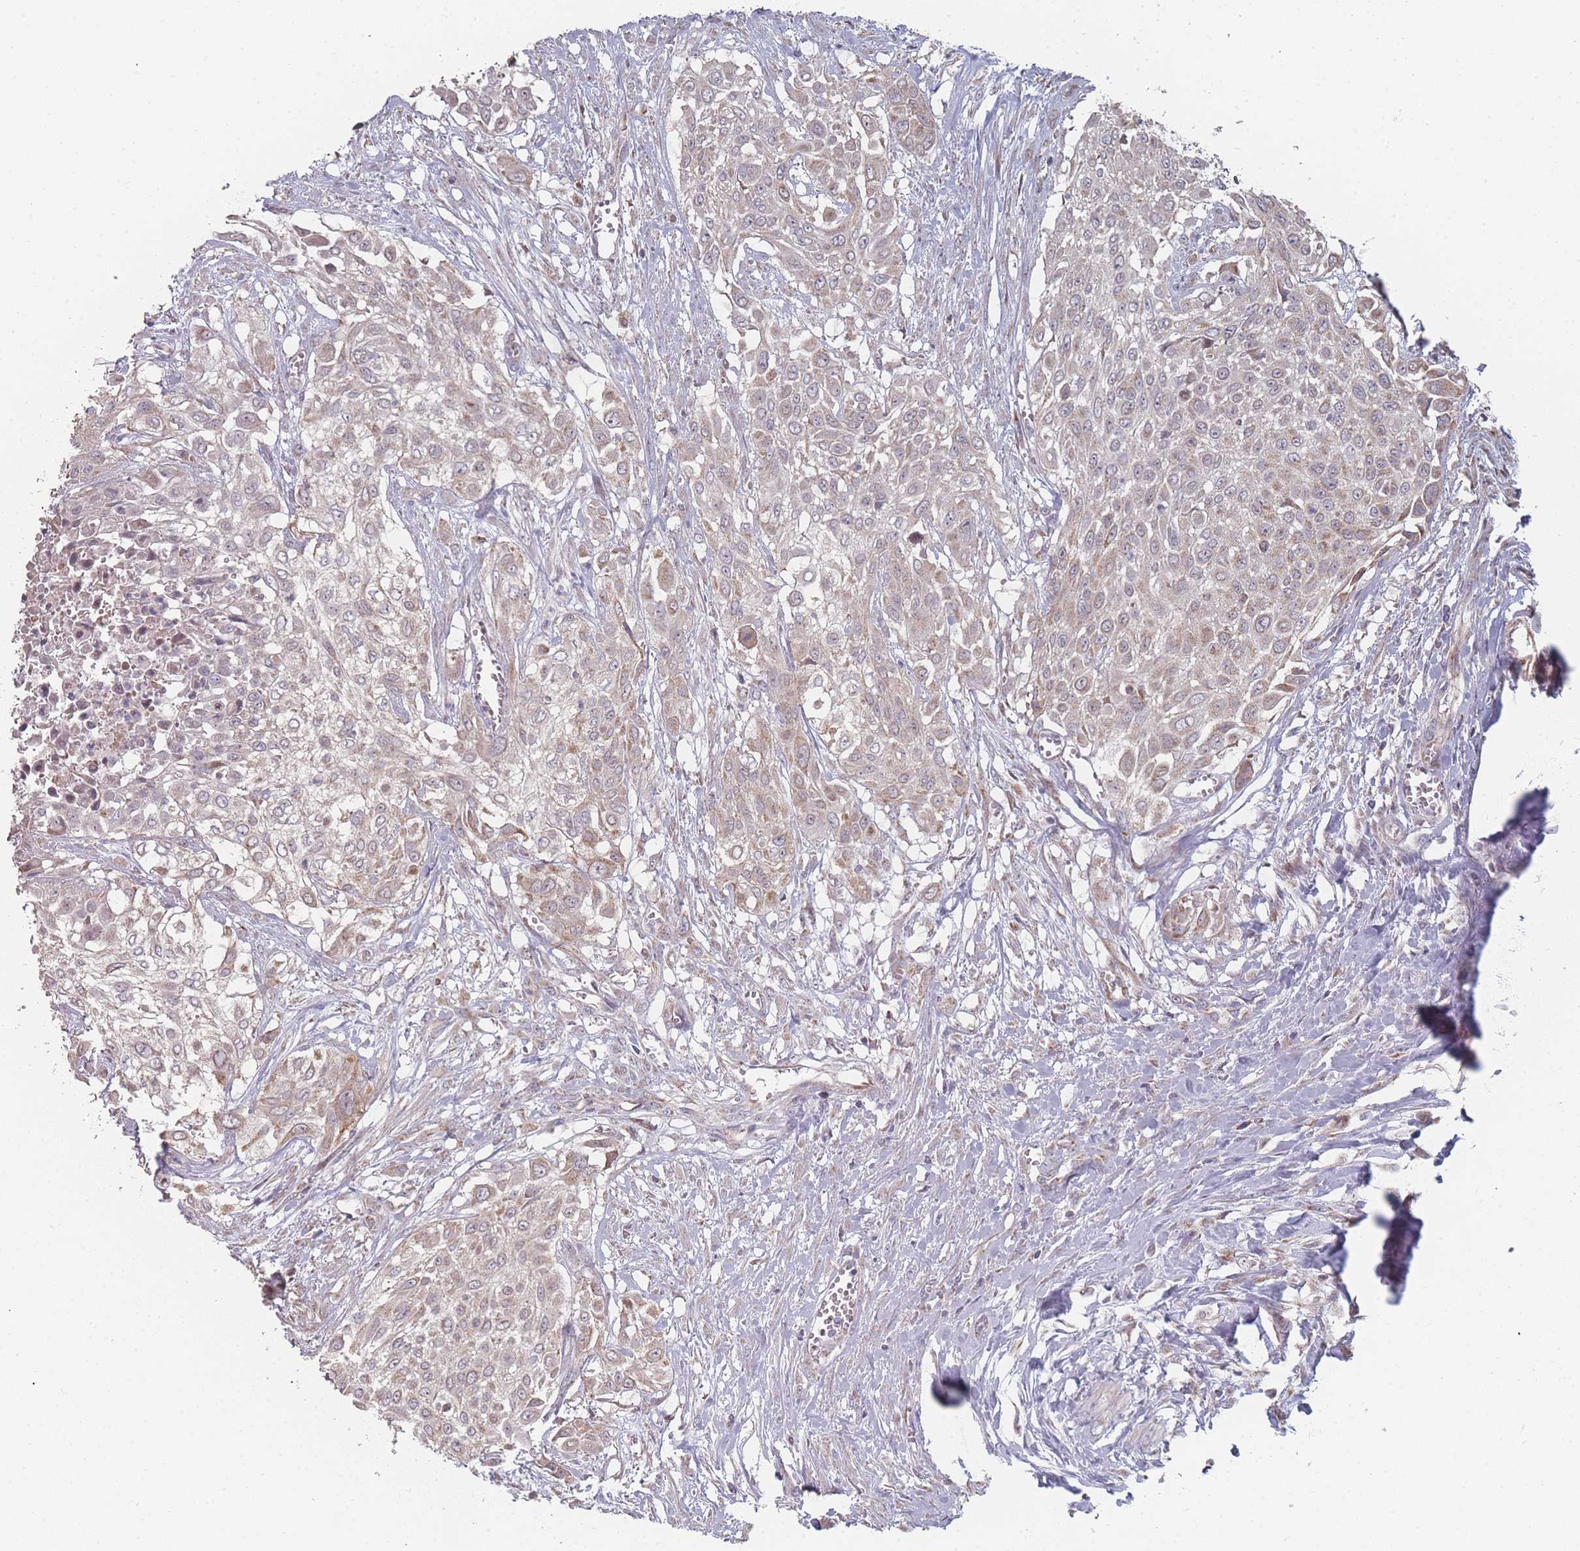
{"staining": {"intensity": "negative", "quantity": "none", "location": "none"}, "tissue": "urothelial cancer", "cell_type": "Tumor cells", "image_type": "cancer", "snomed": [{"axis": "morphology", "description": "Urothelial carcinoma, High grade"}, {"axis": "topography", "description": "Urinary bladder"}], "caption": "There is no significant expression in tumor cells of urothelial cancer.", "gene": "PSMB3", "patient": {"sex": "male", "age": 57}}